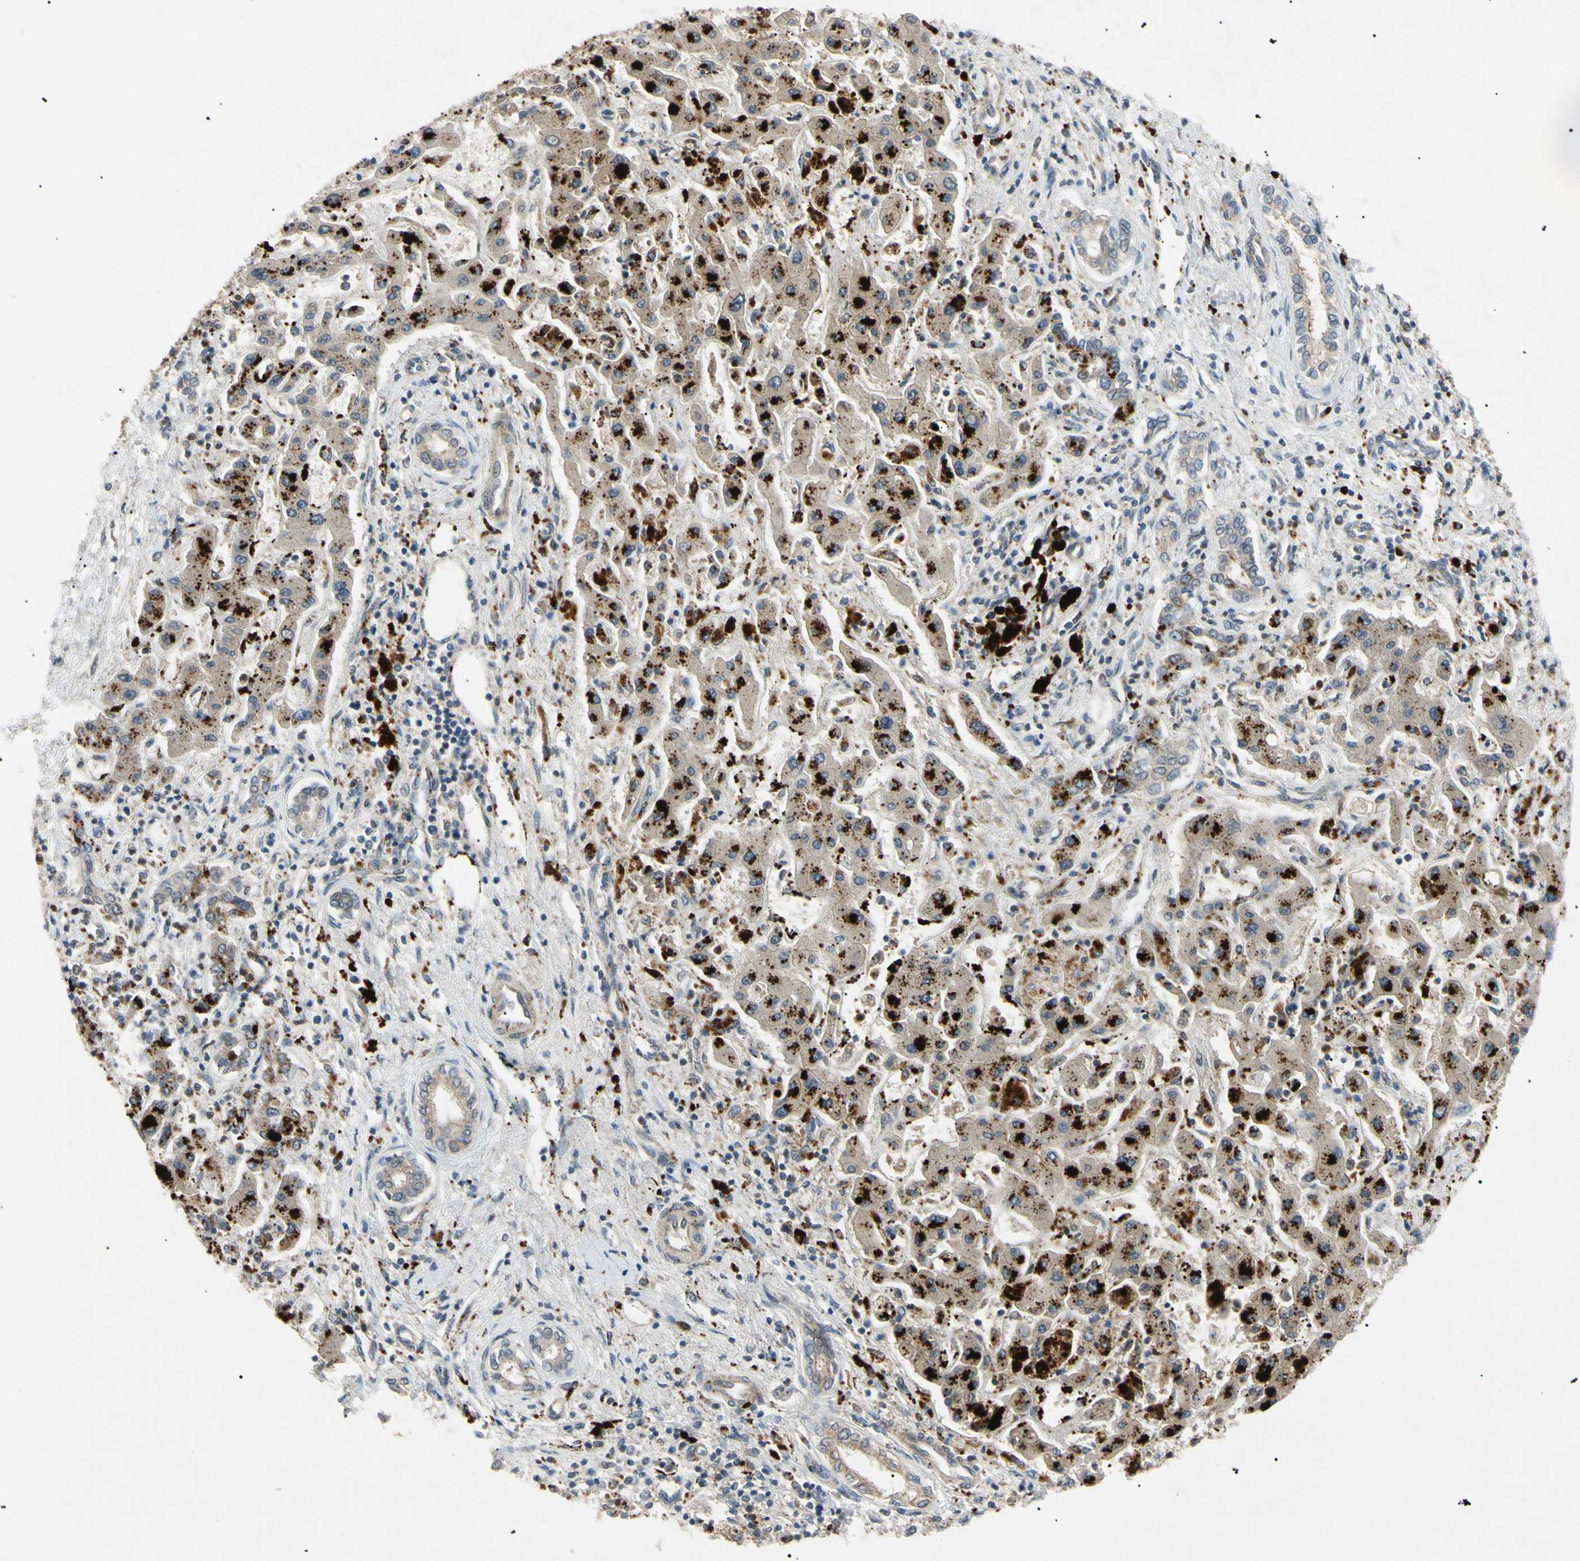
{"staining": {"intensity": "strong", "quantity": ">75%", "location": "cytoplasmic/membranous"}, "tissue": "liver cancer", "cell_type": "Tumor cells", "image_type": "cancer", "snomed": [{"axis": "morphology", "description": "Cholangiocarcinoma"}, {"axis": "topography", "description": "Liver"}], "caption": "Immunohistochemistry micrograph of neoplastic tissue: human liver cancer stained using immunohistochemistry (IHC) reveals high levels of strong protein expression localized specifically in the cytoplasmic/membranous of tumor cells, appearing as a cytoplasmic/membranous brown color.", "gene": "TUBB4A", "patient": {"sex": "male", "age": 50}}